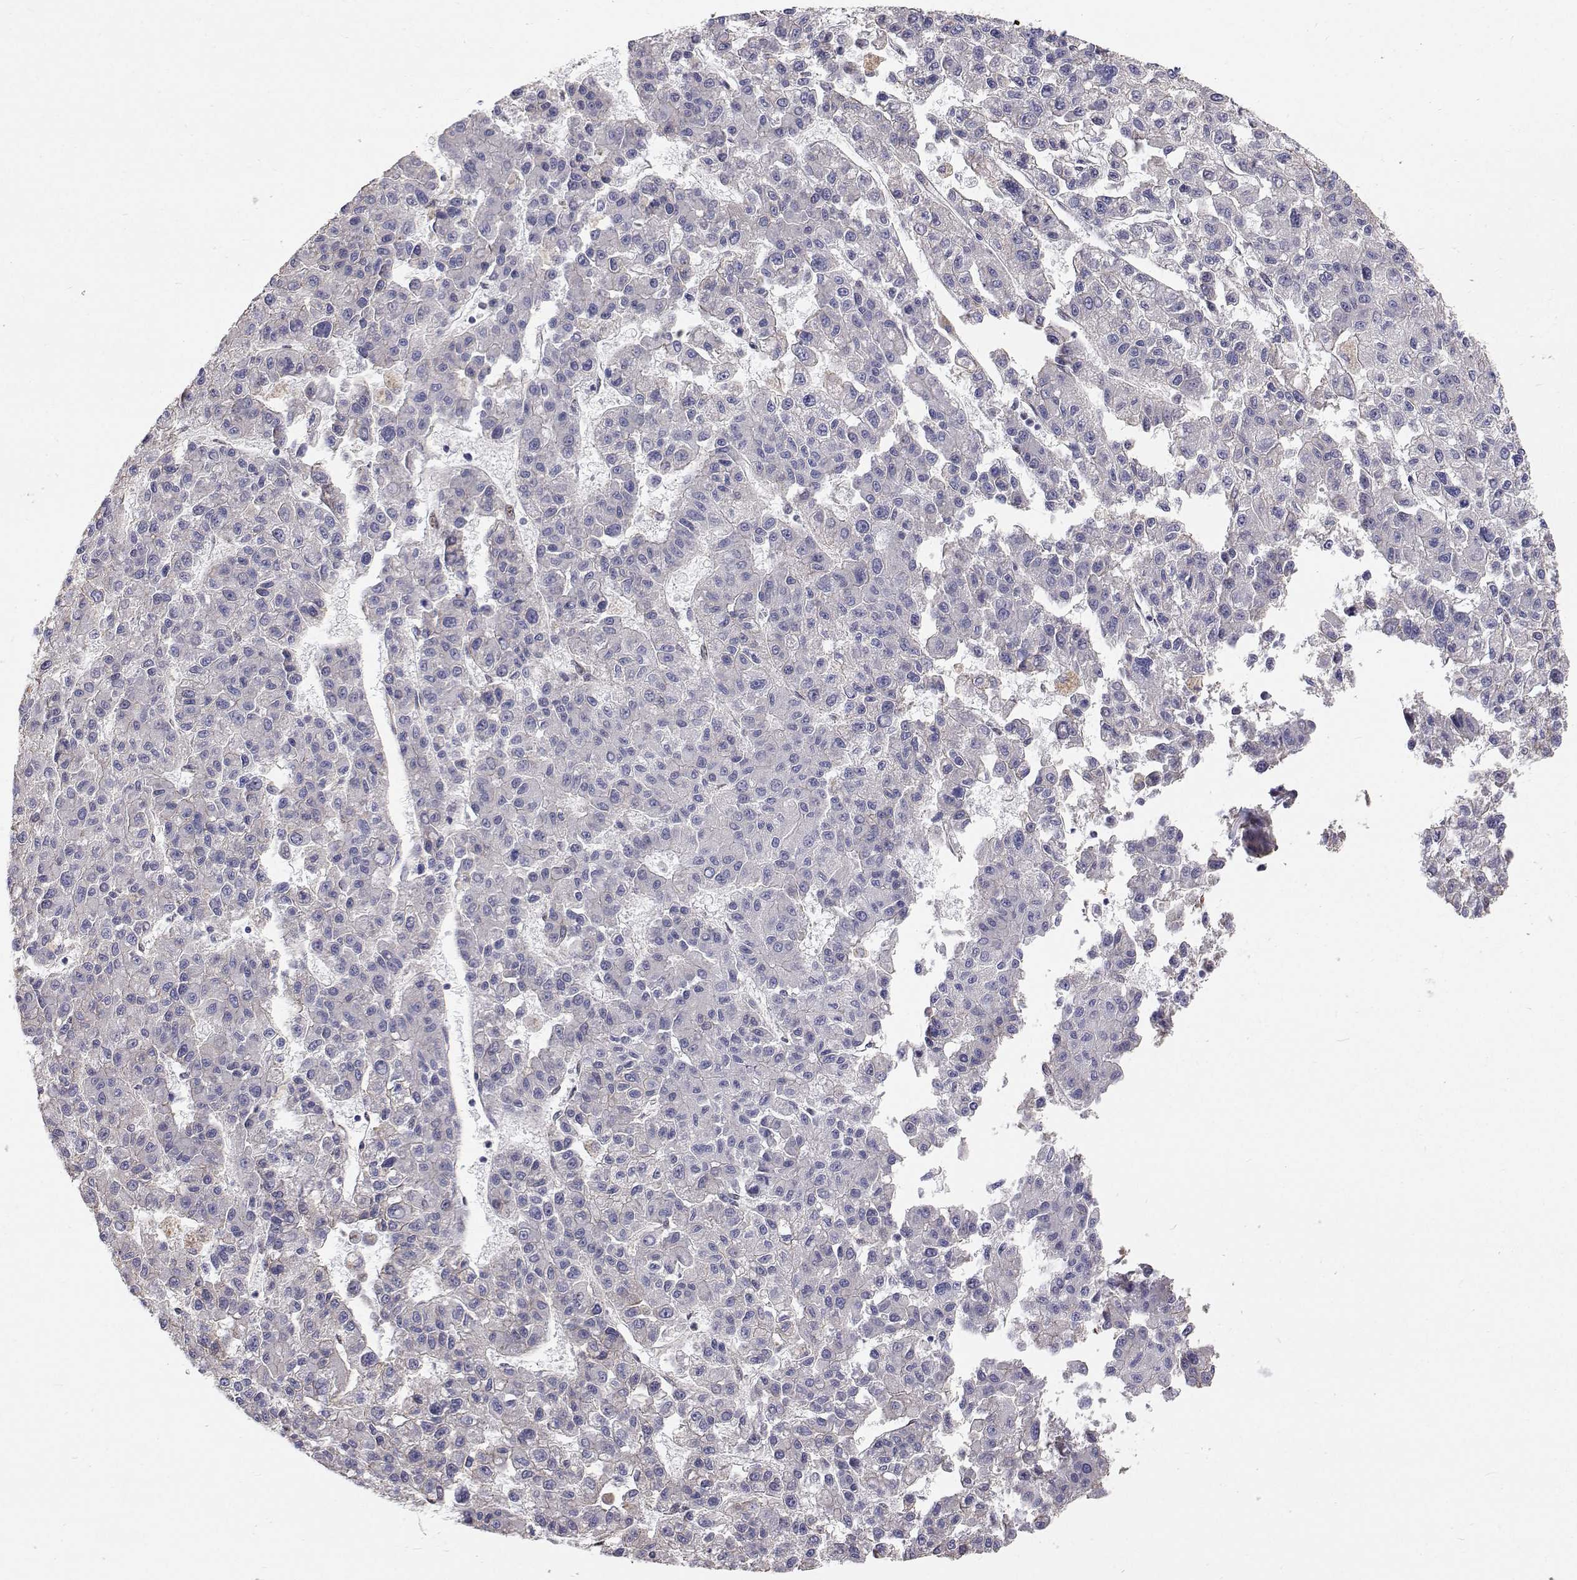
{"staining": {"intensity": "negative", "quantity": "none", "location": "none"}, "tissue": "liver cancer", "cell_type": "Tumor cells", "image_type": "cancer", "snomed": [{"axis": "morphology", "description": "Carcinoma, Hepatocellular, NOS"}, {"axis": "topography", "description": "Liver"}], "caption": "Protein analysis of liver hepatocellular carcinoma displays no significant staining in tumor cells.", "gene": "GSDMA", "patient": {"sex": "male", "age": 70}}